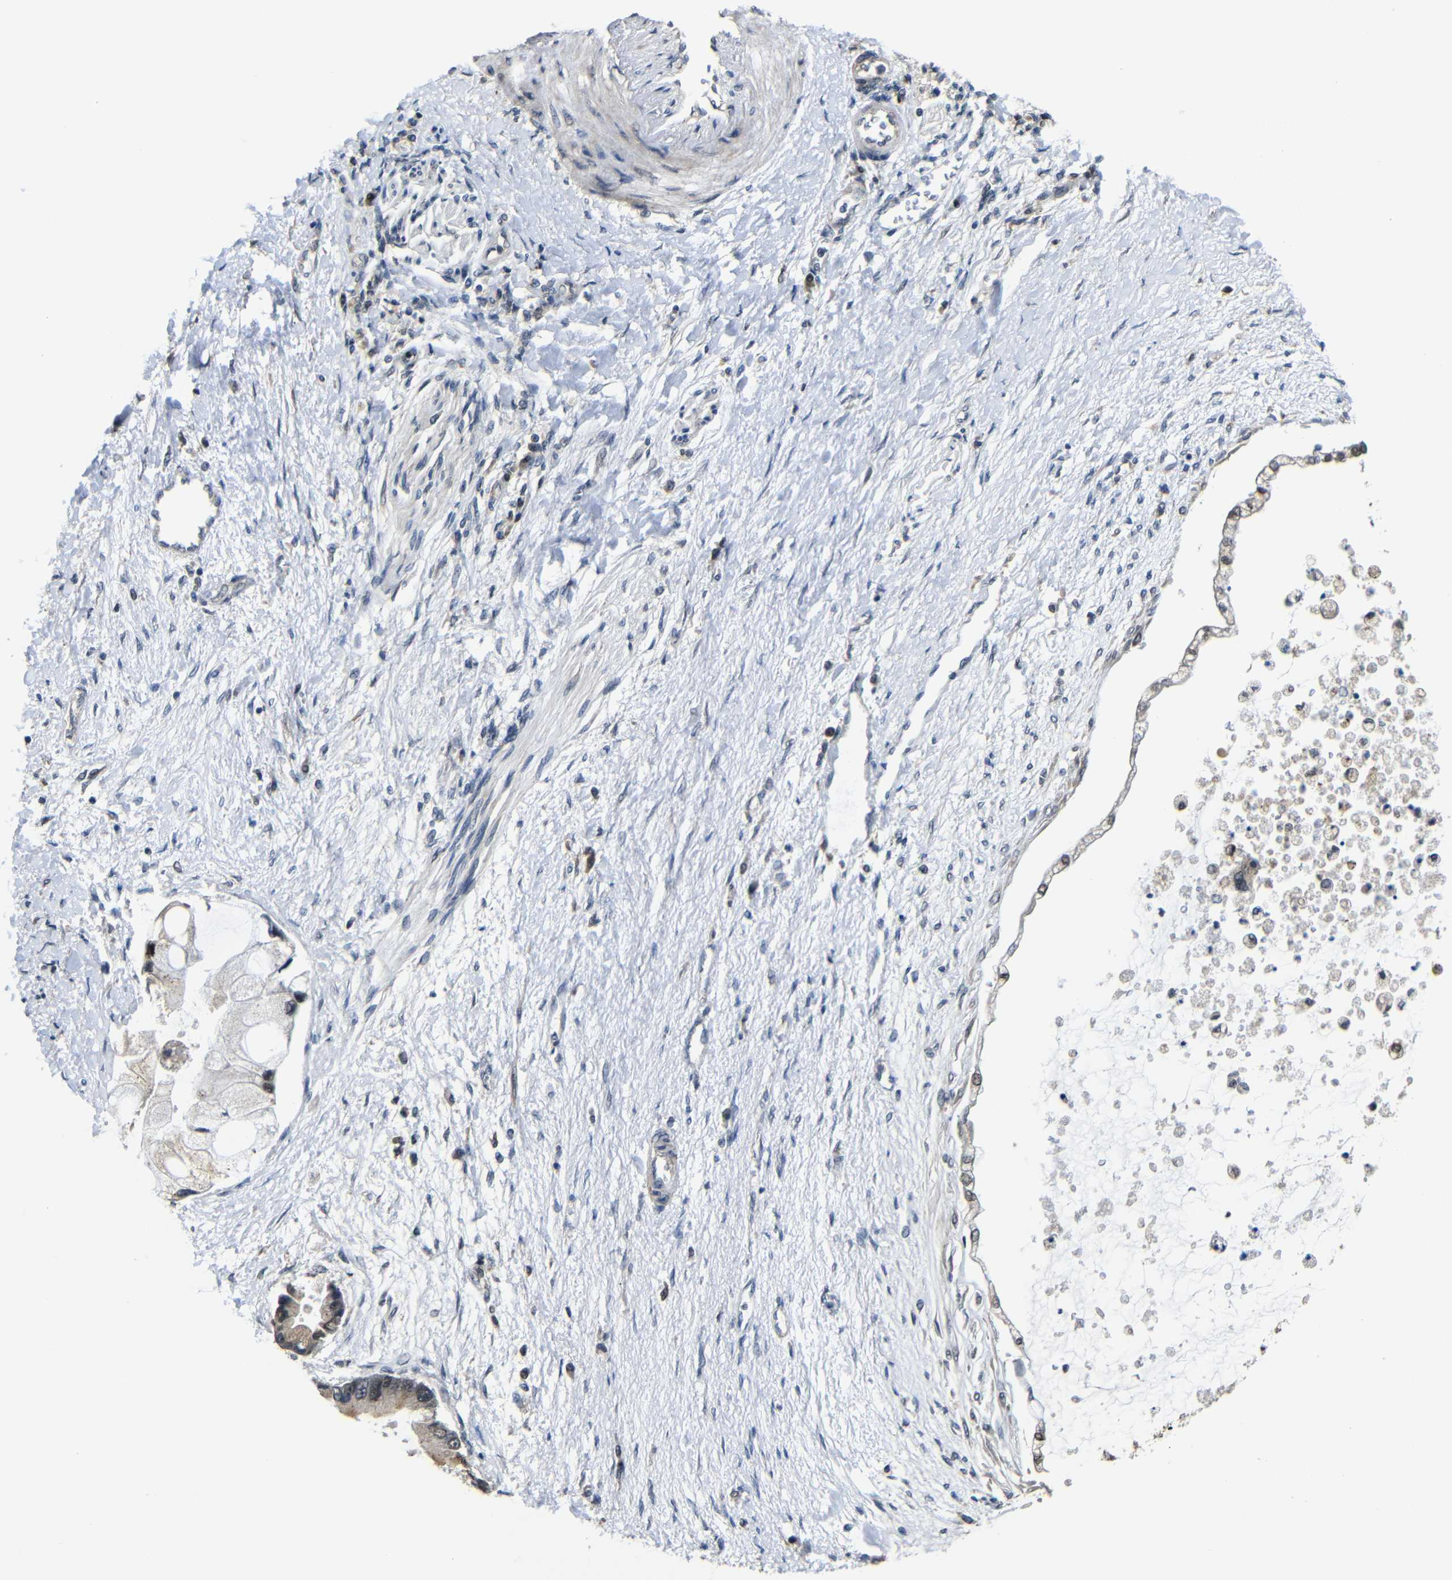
{"staining": {"intensity": "moderate", "quantity": "<25%", "location": "cytoplasmic/membranous"}, "tissue": "liver cancer", "cell_type": "Tumor cells", "image_type": "cancer", "snomed": [{"axis": "morphology", "description": "Cholangiocarcinoma"}, {"axis": "topography", "description": "Liver"}], "caption": "A micrograph of human liver cancer (cholangiocarcinoma) stained for a protein reveals moderate cytoplasmic/membranous brown staining in tumor cells. The staining is performed using DAB (3,3'-diaminobenzidine) brown chromogen to label protein expression. The nuclei are counter-stained blue using hematoxylin.", "gene": "FAM172A", "patient": {"sex": "male", "age": 50}}